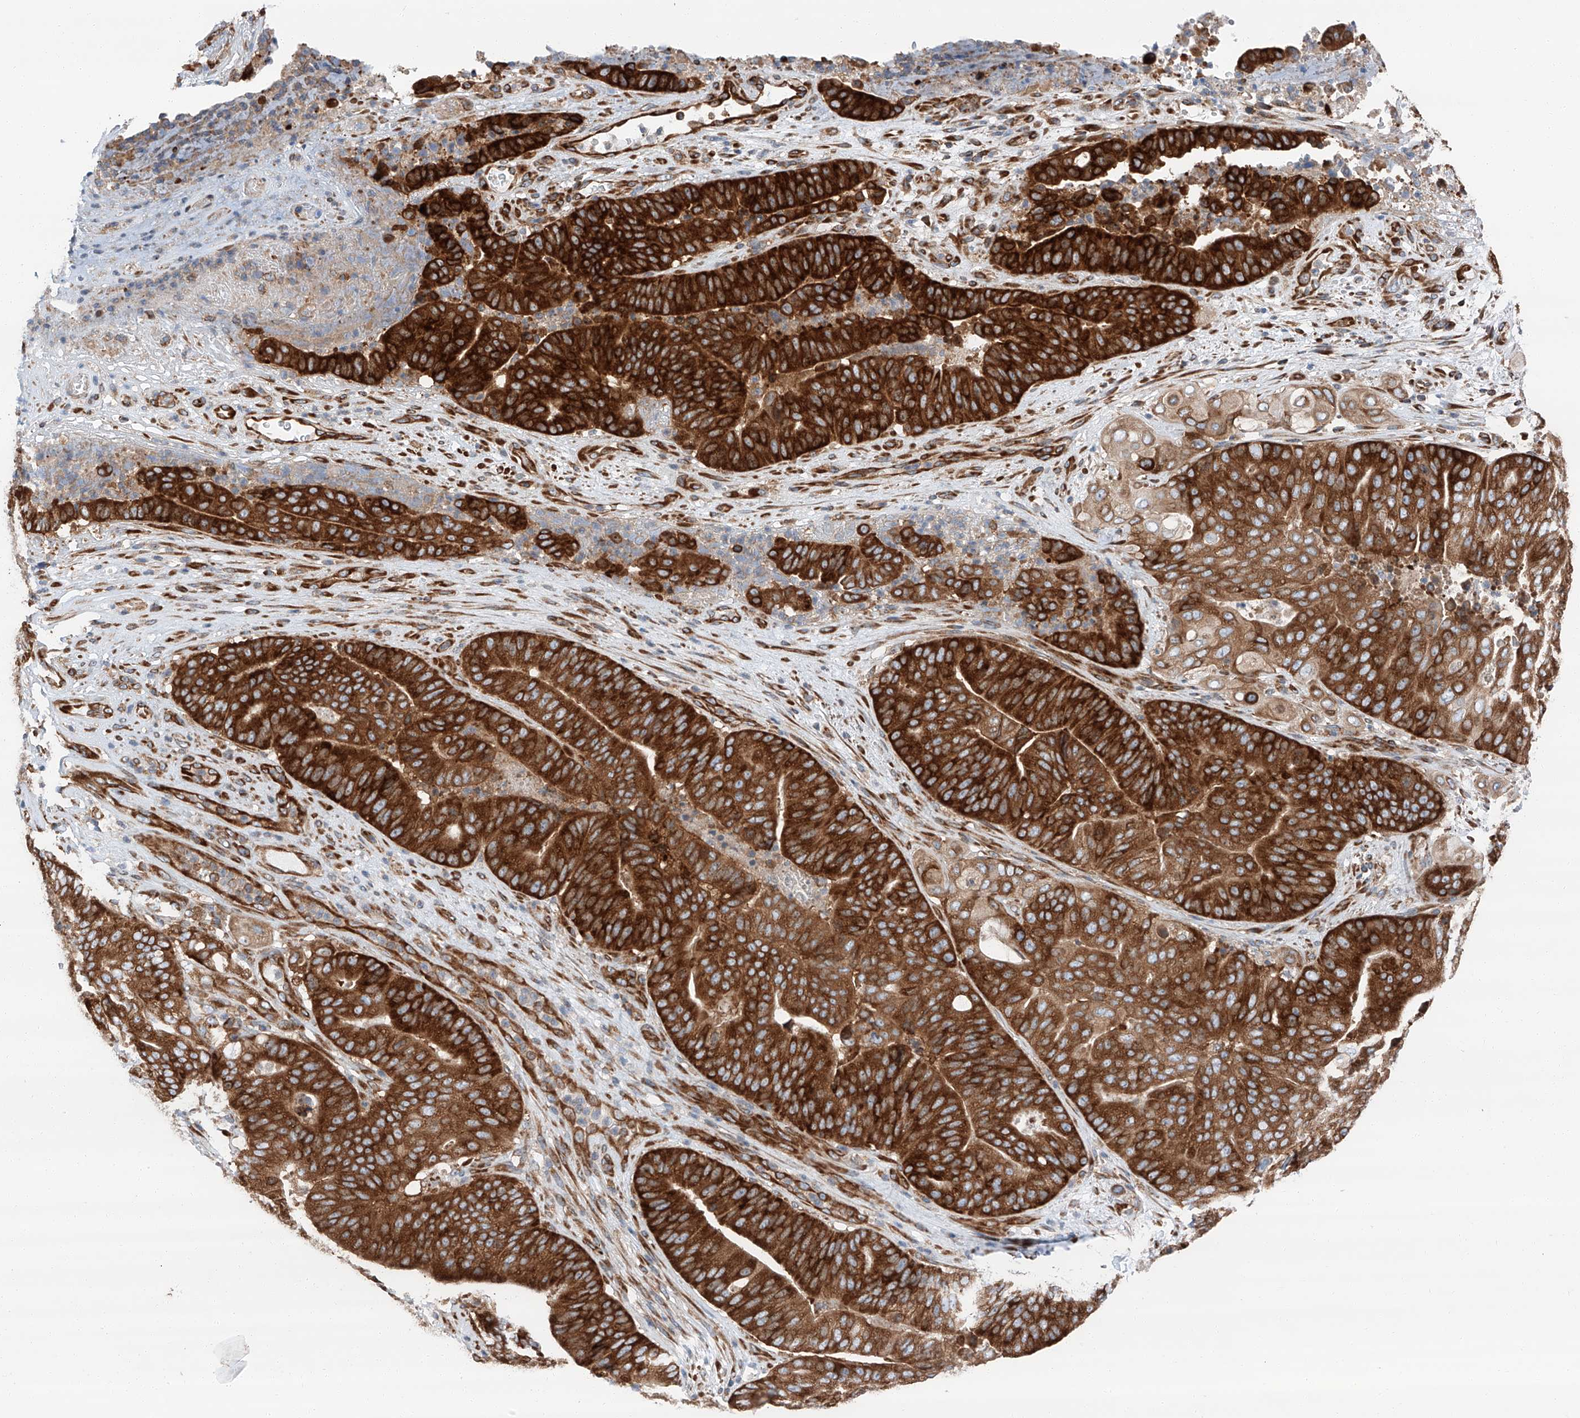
{"staining": {"intensity": "strong", "quantity": ">75%", "location": "cytoplasmic/membranous"}, "tissue": "pancreatic cancer", "cell_type": "Tumor cells", "image_type": "cancer", "snomed": [{"axis": "morphology", "description": "Adenocarcinoma, NOS"}, {"axis": "topography", "description": "Pancreas"}], "caption": "The immunohistochemical stain shows strong cytoplasmic/membranous expression in tumor cells of pancreatic cancer tissue.", "gene": "ZC3H15", "patient": {"sex": "female", "age": 77}}